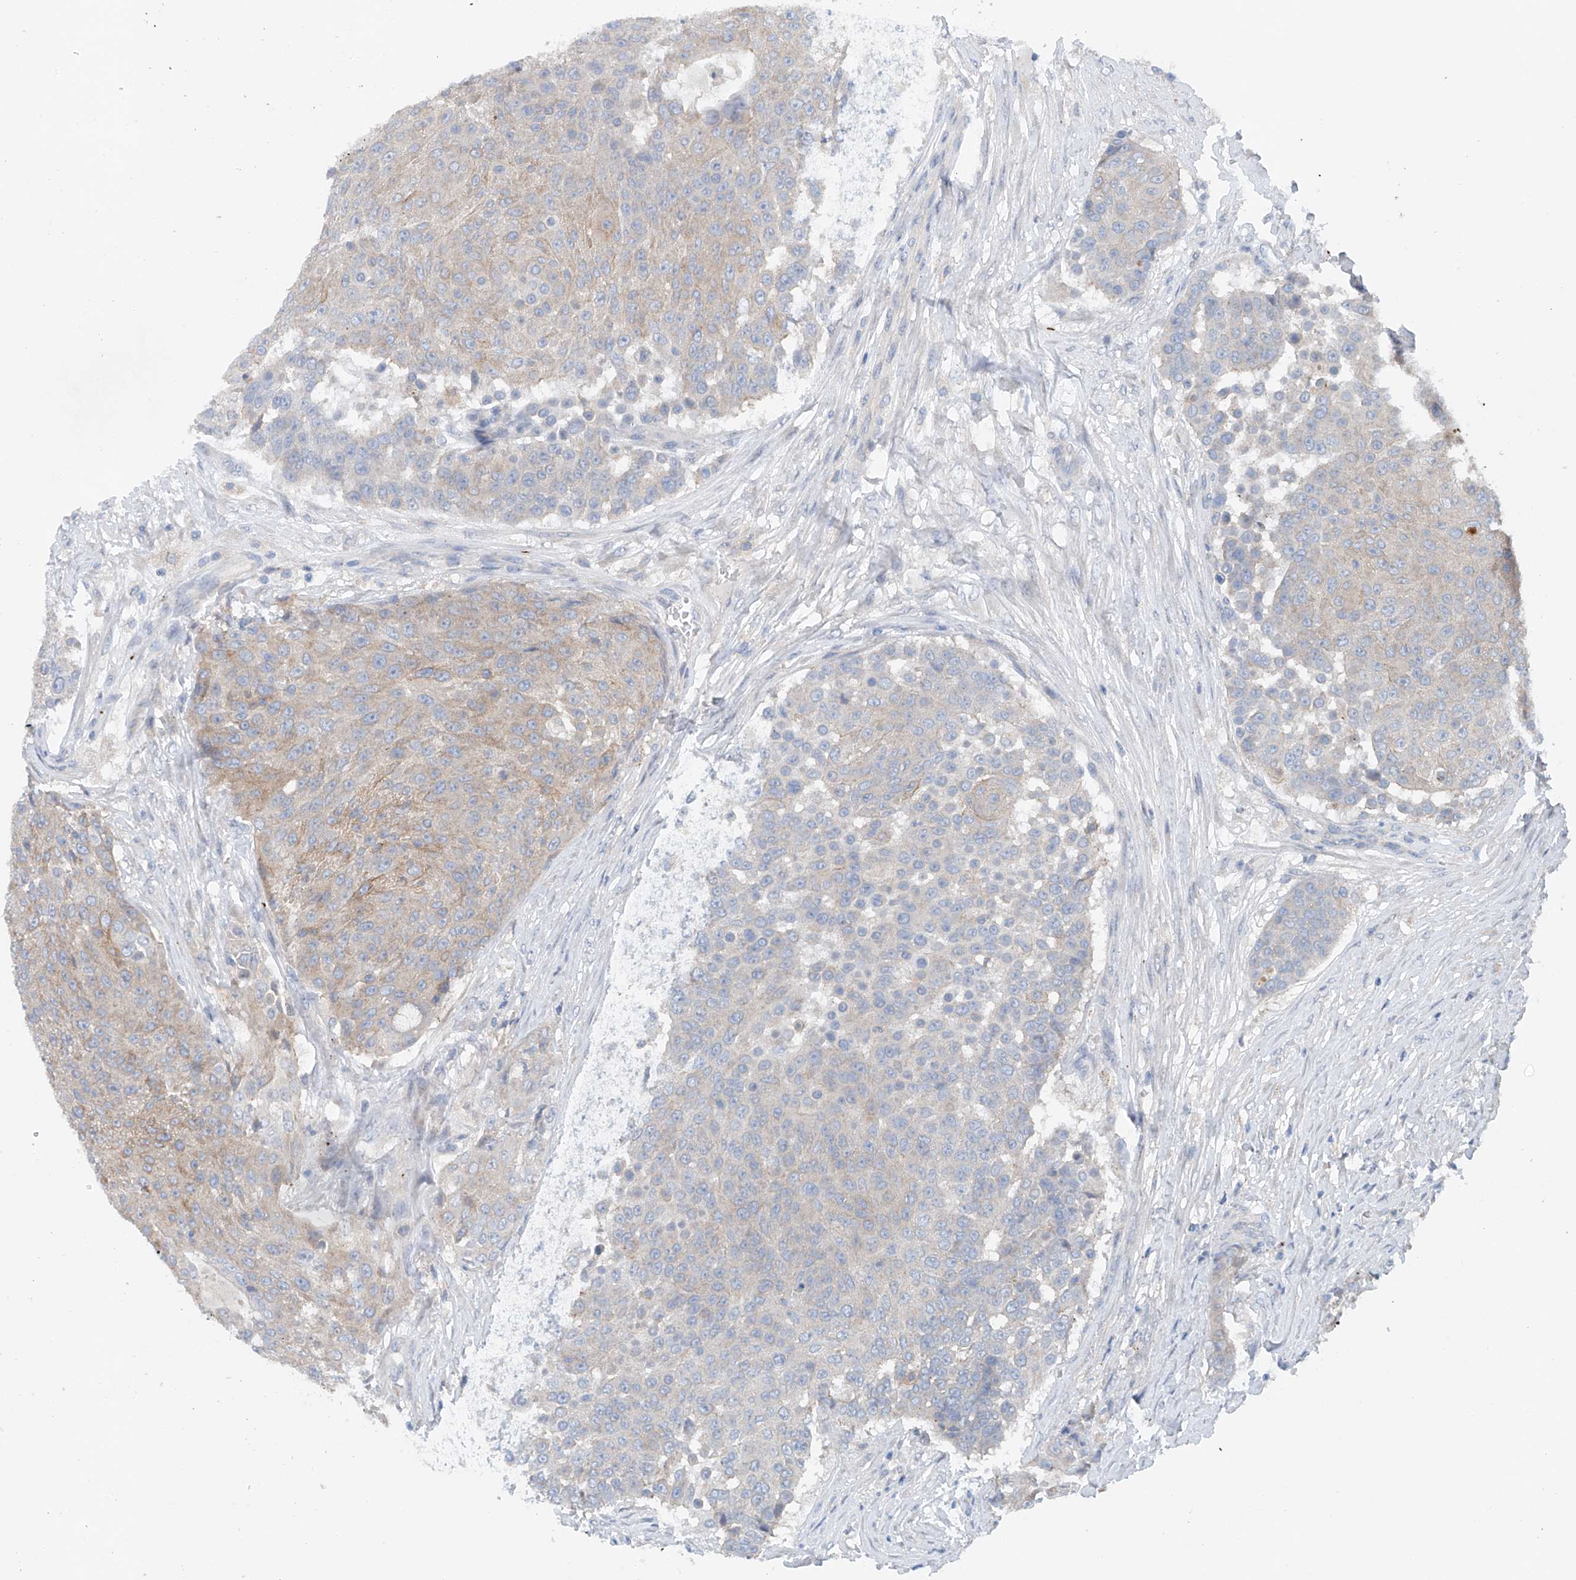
{"staining": {"intensity": "weak", "quantity": "25%-75%", "location": "cytoplasmic/membranous"}, "tissue": "urothelial cancer", "cell_type": "Tumor cells", "image_type": "cancer", "snomed": [{"axis": "morphology", "description": "Urothelial carcinoma, High grade"}, {"axis": "topography", "description": "Urinary bladder"}], "caption": "This histopathology image shows high-grade urothelial carcinoma stained with IHC to label a protein in brown. The cytoplasmic/membranous of tumor cells show weak positivity for the protein. Nuclei are counter-stained blue.", "gene": "CEP85L", "patient": {"sex": "female", "age": 63}}